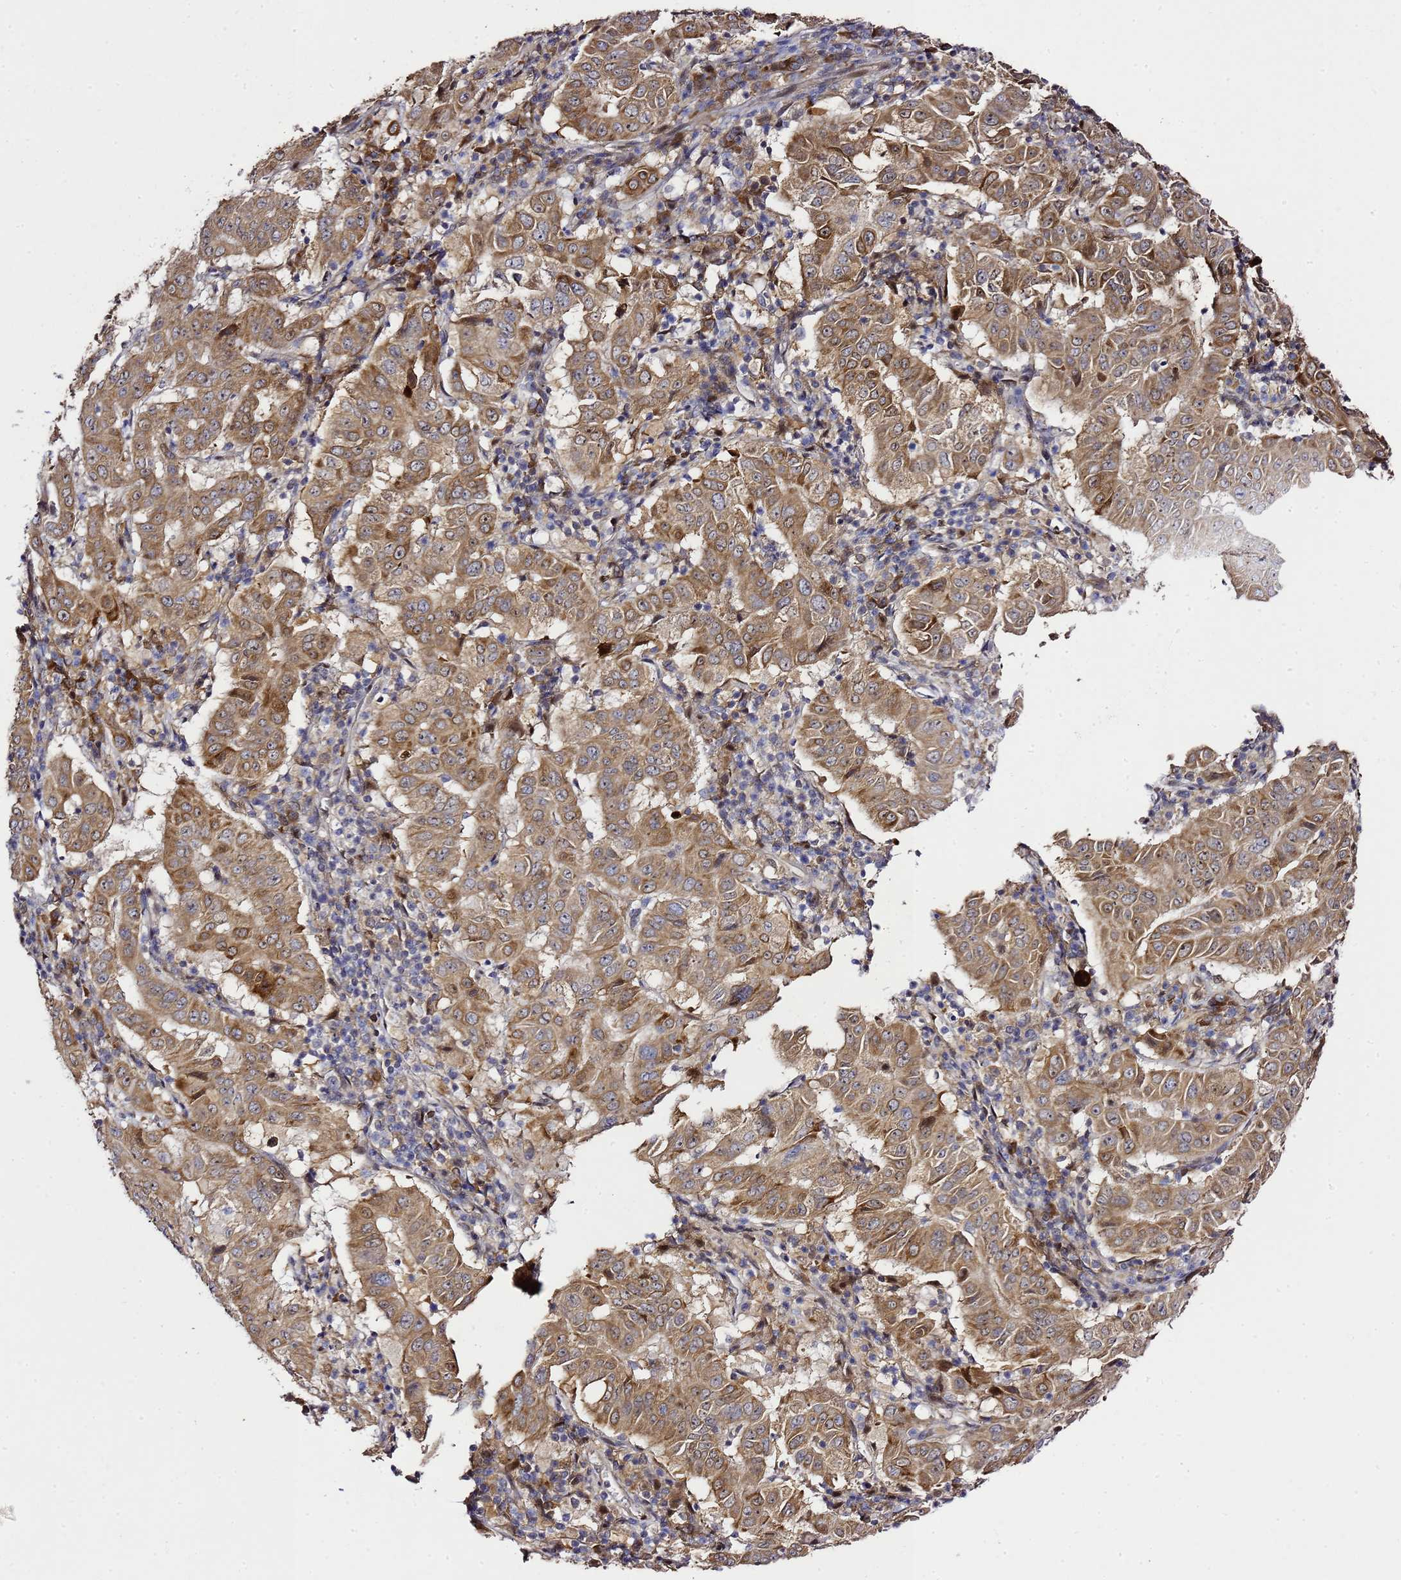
{"staining": {"intensity": "moderate", "quantity": ">75%", "location": "cytoplasmic/membranous"}, "tissue": "pancreatic cancer", "cell_type": "Tumor cells", "image_type": "cancer", "snomed": [{"axis": "morphology", "description": "Adenocarcinoma, NOS"}, {"axis": "topography", "description": "Pancreas"}], "caption": "Immunohistochemical staining of pancreatic cancer demonstrates medium levels of moderate cytoplasmic/membranous positivity in about >75% of tumor cells. (IHC, brightfield microscopy, high magnification).", "gene": "ALG3", "patient": {"sex": "male", "age": 63}}